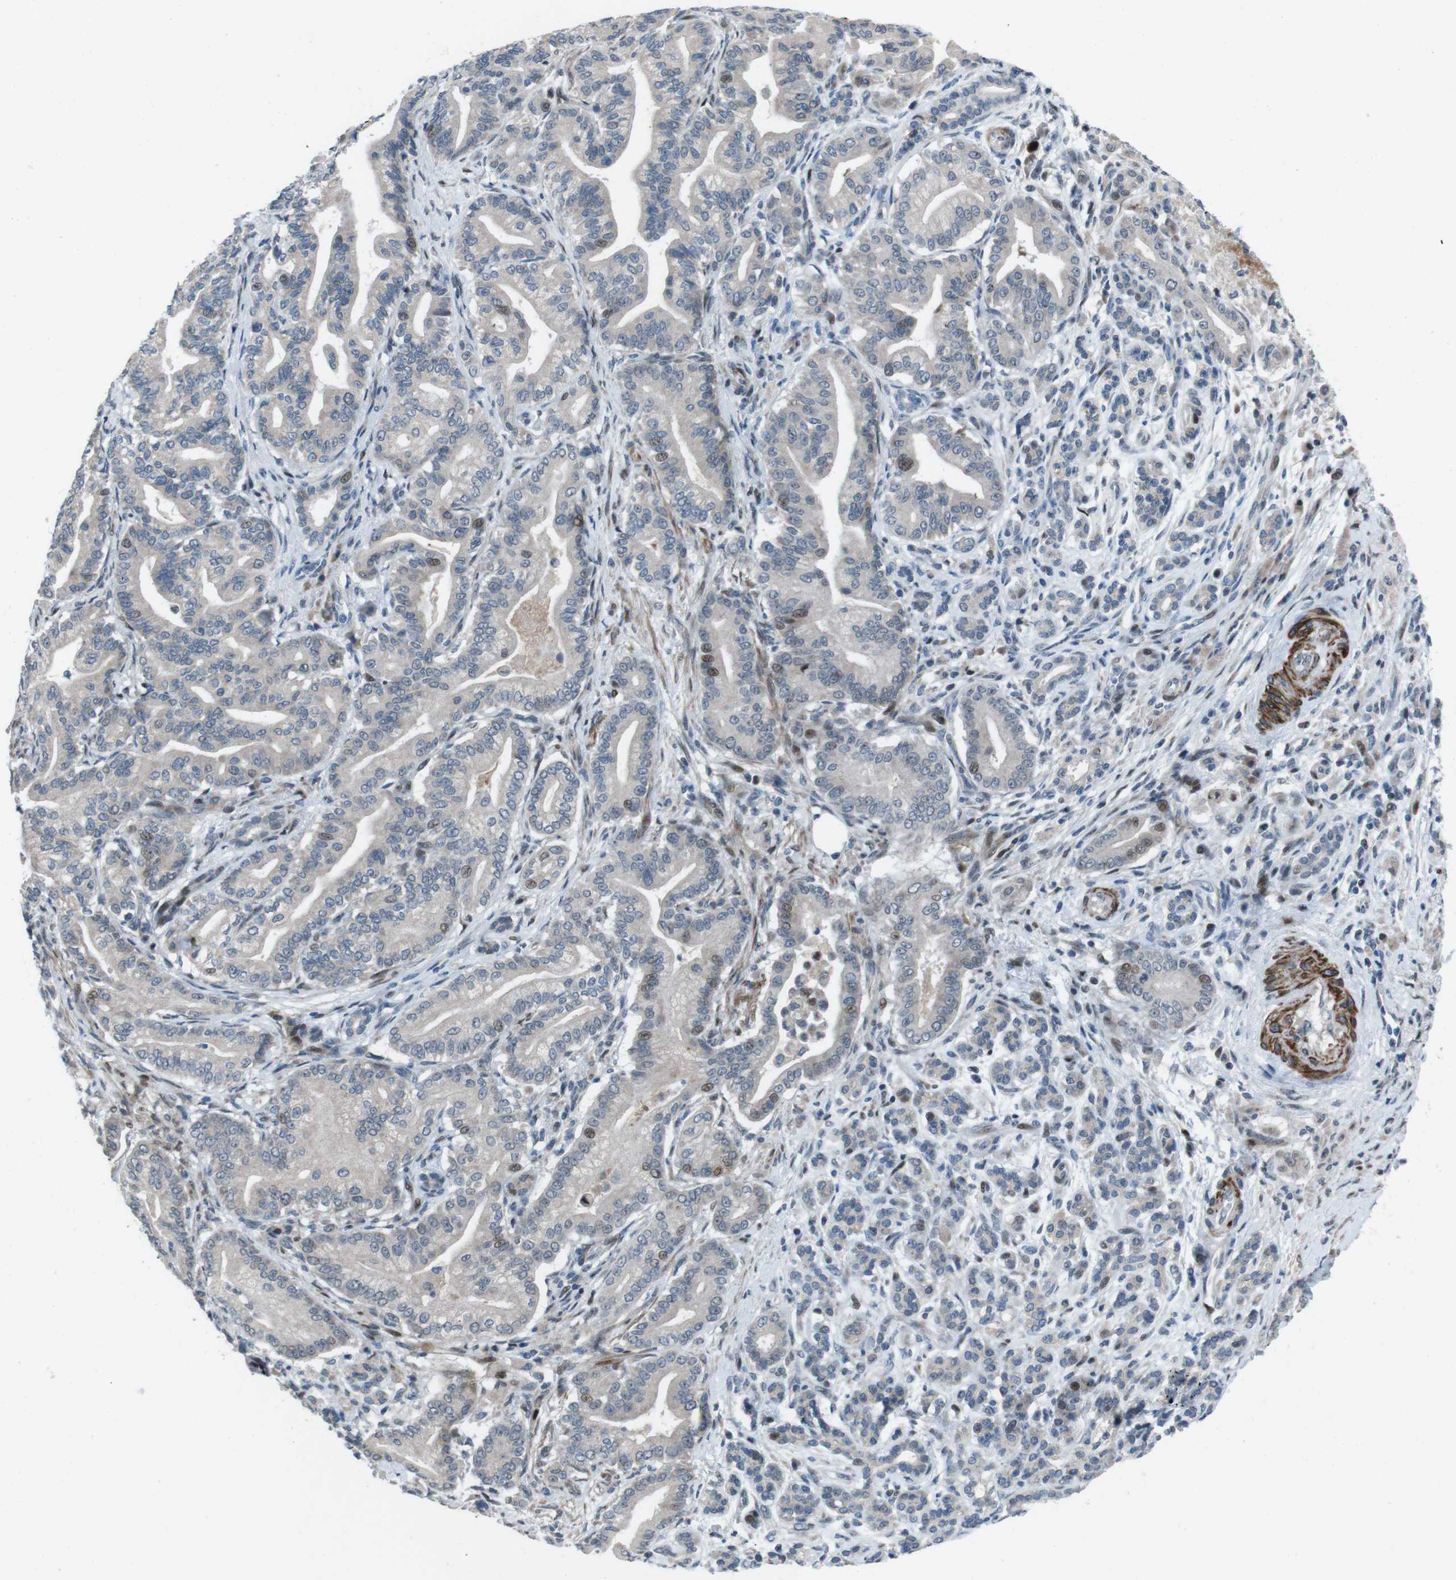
{"staining": {"intensity": "weak", "quantity": "<25%", "location": "nuclear"}, "tissue": "pancreatic cancer", "cell_type": "Tumor cells", "image_type": "cancer", "snomed": [{"axis": "morphology", "description": "Normal tissue, NOS"}, {"axis": "morphology", "description": "Adenocarcinoma, NOS"}, {"axis": "topography", "description": "Pancreas"}], "caption": "This is an immunohistochemistry (IHC) histopathology image of pancreatic cancer. There is no staining in tumor cells.", "gene": "PBRM1", "patient": {"sex": "male", "age": 63}}